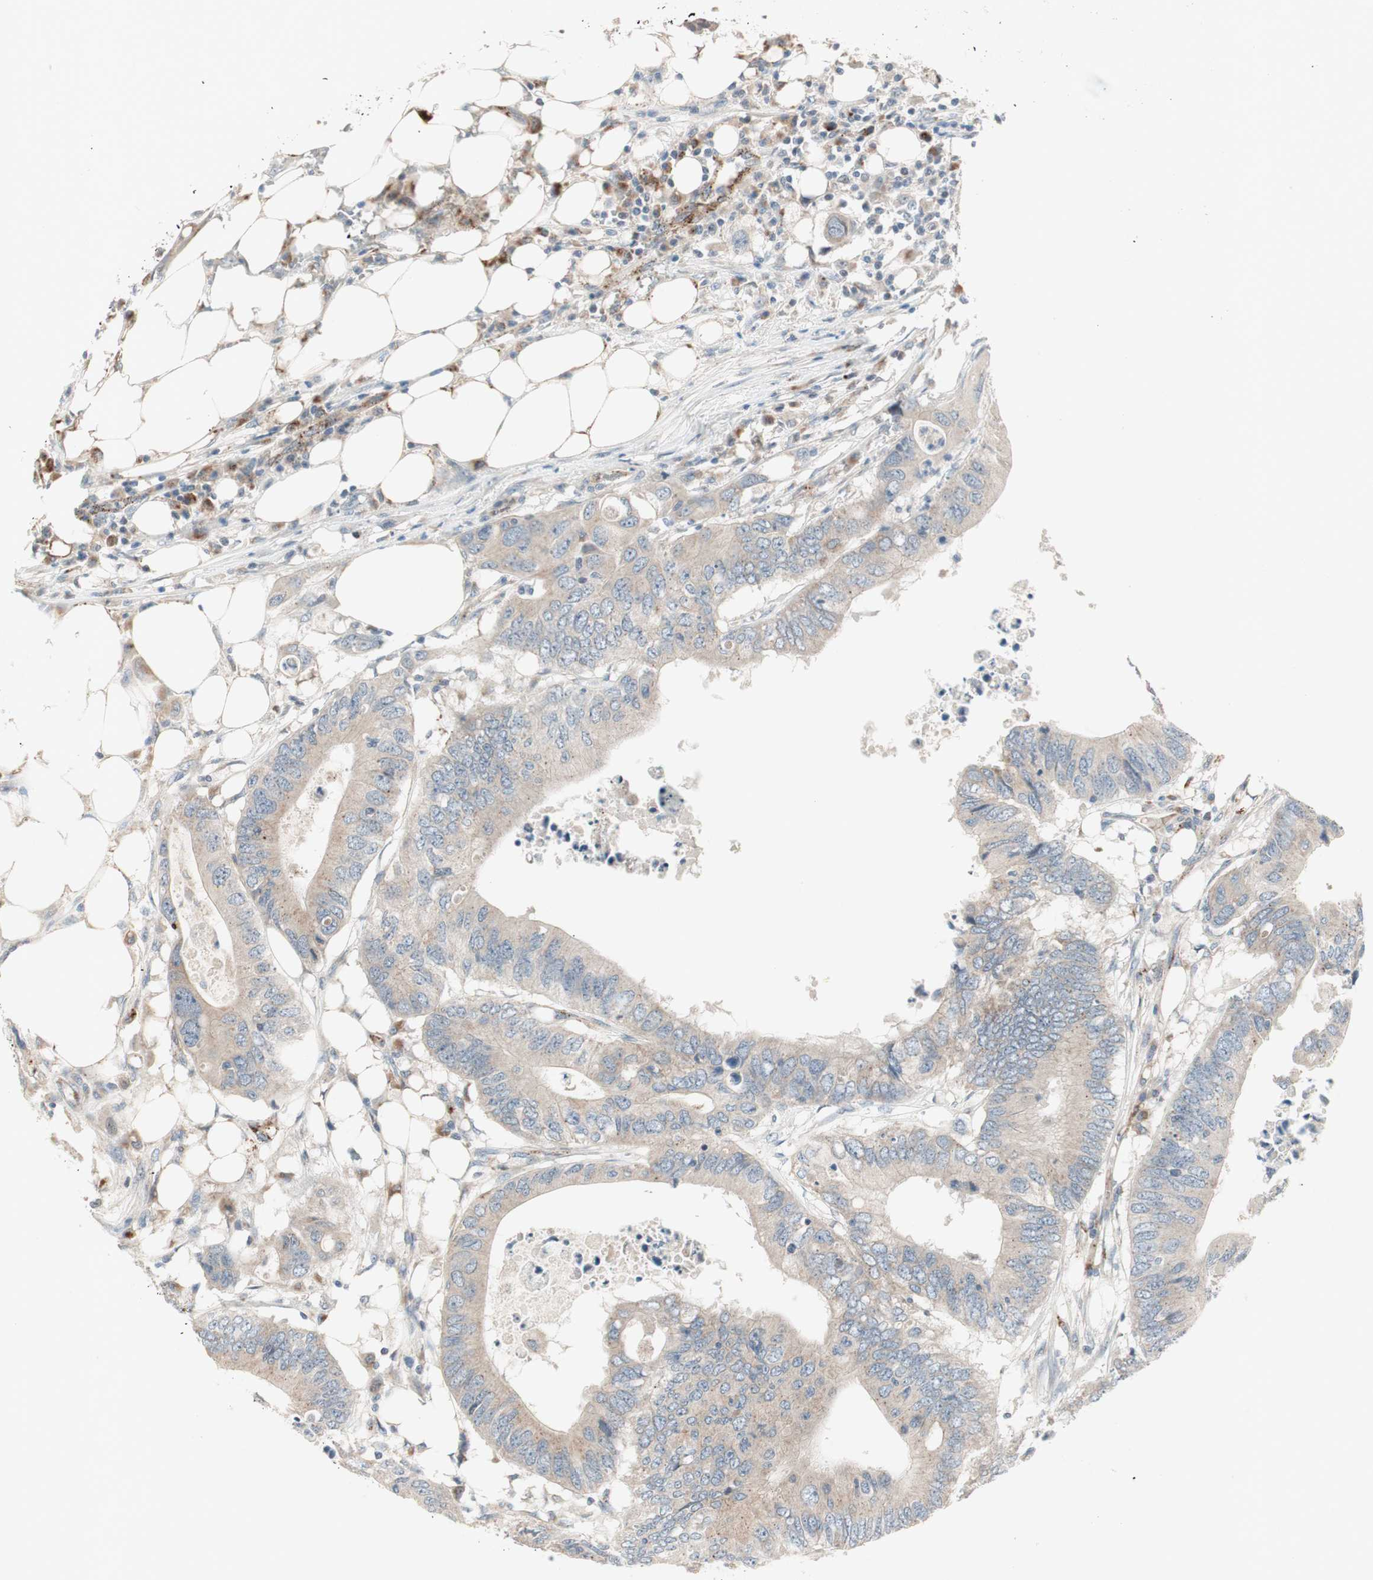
{"staining": {"intensity": "weak", "quantity": "25%-75%", "location": "cytoplasmic/membranous"}, "tissue": "colorectal cancer", "cell_type": "Tumor cells", "image_type": "cancer", "snomed": [{"axis": "morphology", "description": "Adenocarcinoma, NOS"}, {"axis": "topography", "description": "Colon"}], "caption": "Adenocarcinoma (colorectal) was stained to show a protein in brown. There is low levels of weak cytoplasmic/membranous positivity in approximately 25%-75% of tumor cells.", "gene": "FGFR4", "patient": {"sex": "male", "age": 71}}